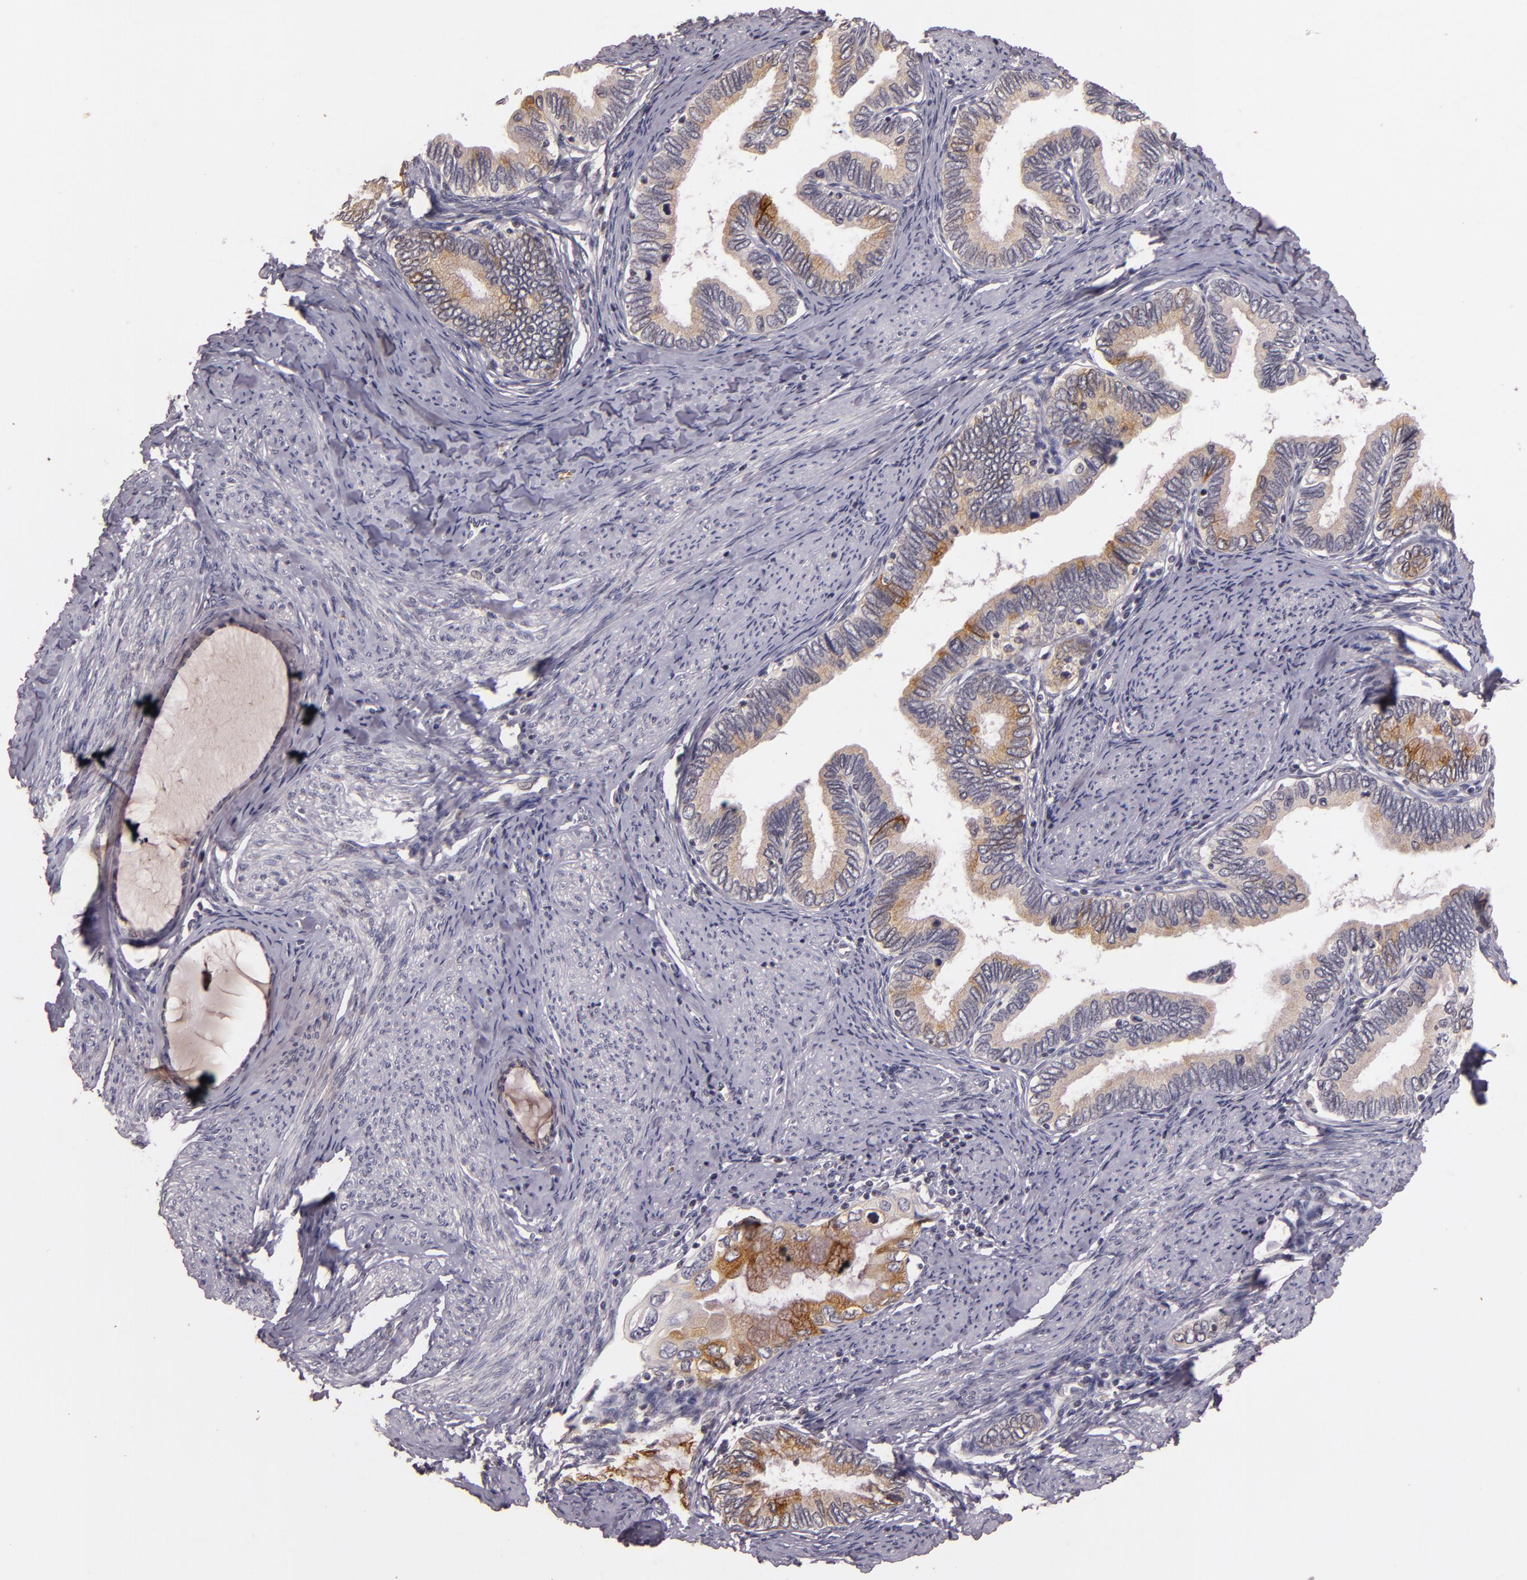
{"staining": {"intensity": "moderate", "quantity": "<25%", "location": "cytoplasmic/membranous"}, "tissue": "cervical cancer", "cell_type": "Tumor cells", "image_type": "cancer", "snomed": [{"axis": "morphology", "description": "Adenocarcinoma, NOS"}, {"axis": "topography", "description": "Cervix"}], "caption": "IHC of cervical cancer (adenocarcinoma) reveals low levels of moderate cytoplasmic/membranous expression in about <25% of tumor cells.", "gene": "TFF1", "patient": {"sex": "female", "age": 49}}